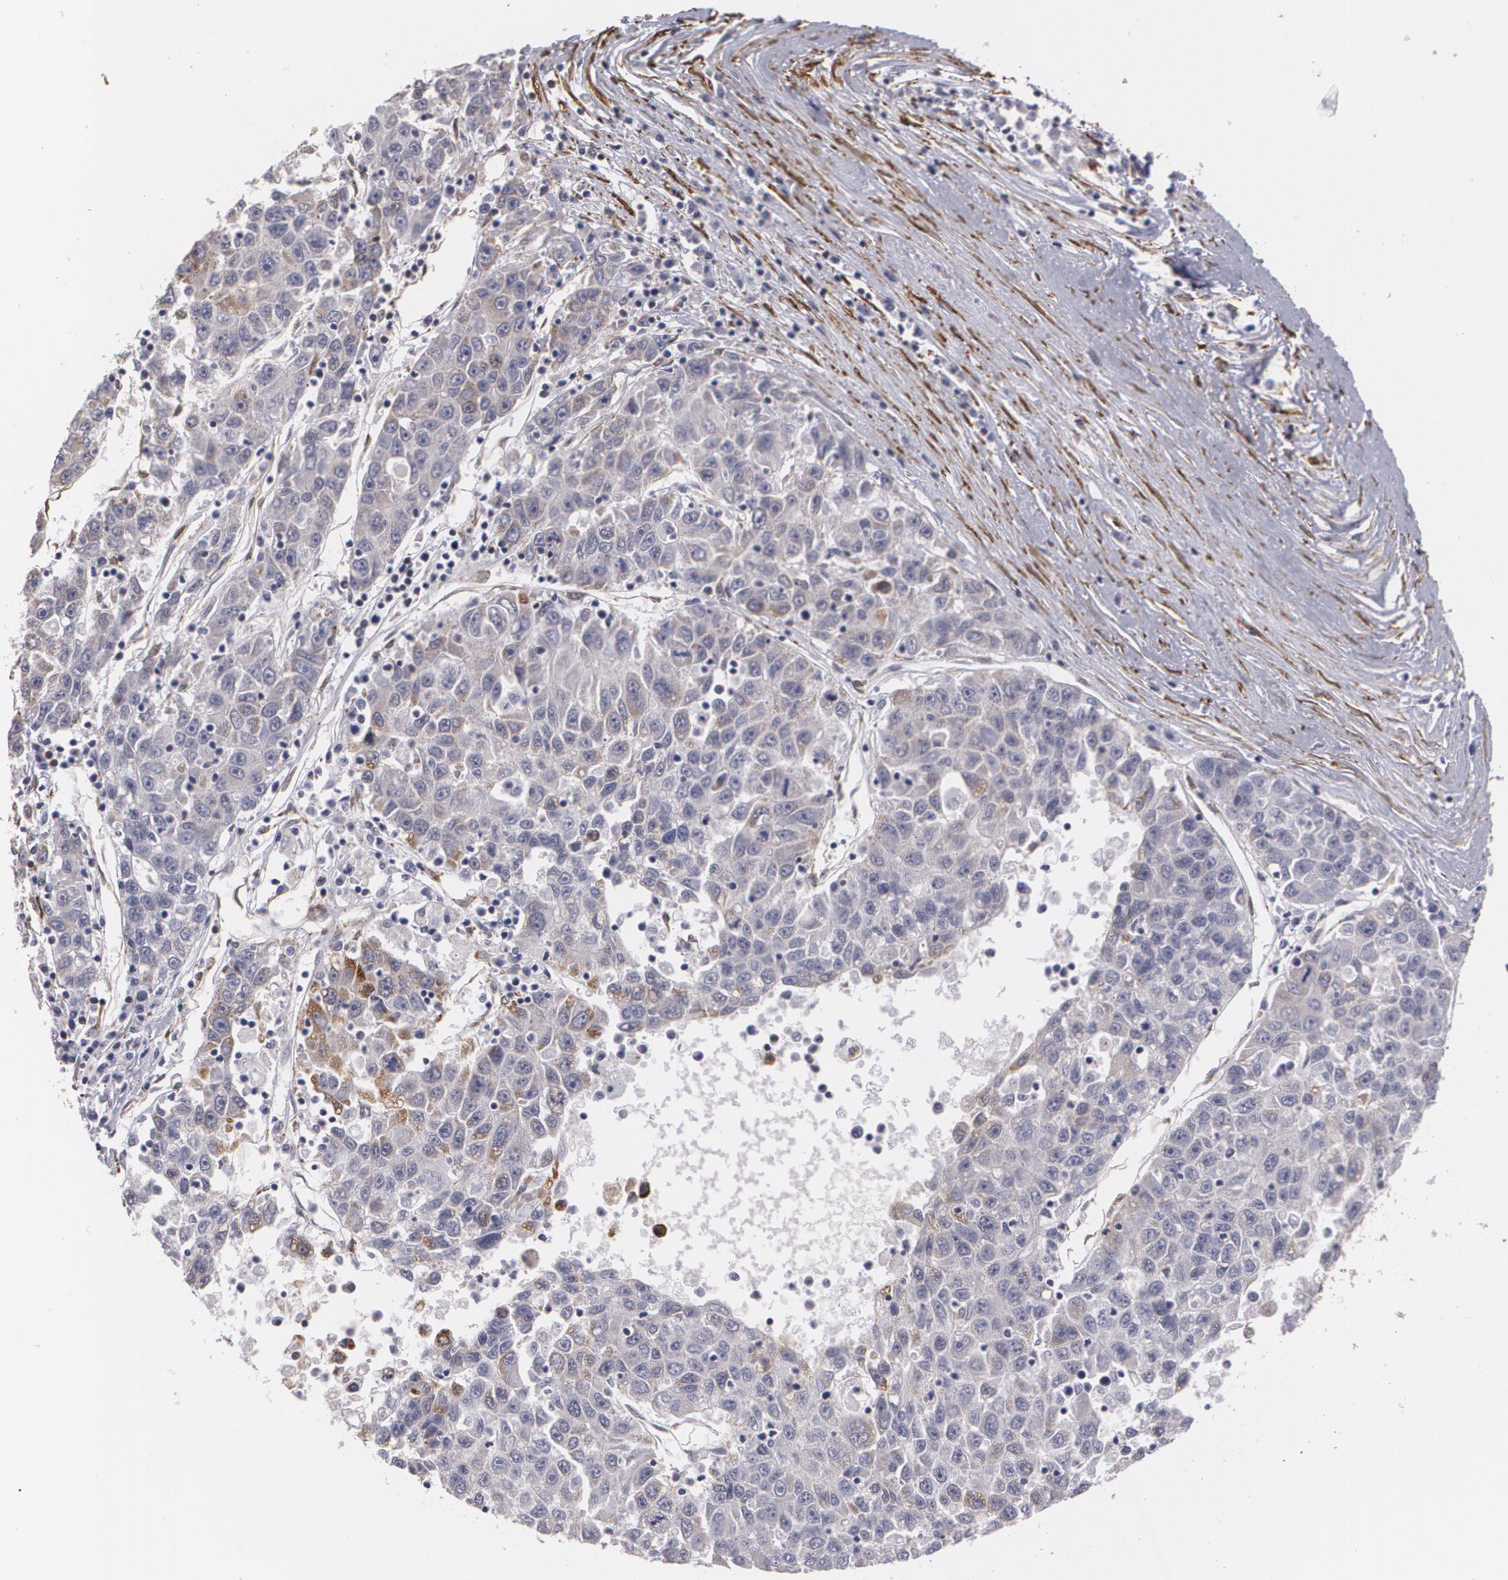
{"staining": {"intensity": "moderate", "quantity": "25%-75%", "location": "cytoplasmic/membranous"}, "tissue": "liver cancer", "cell_type": "Tumor cells", "image_type": "cancer", "snomed": [{"axis": "morphology", "description": "Carcinoma, Hepatocellular, NOS"}, {"axis": "topography", "description": "Liver"}], "caption": "Liver hepatocellular carcinoma stained for a protein (brown) reveals moderate cytoplasmic/membranous positive expression in approximately 25%-75% of tumor cells.", "gene": "CYB5R3", "patient": {"sex": "male", "age": 49}}